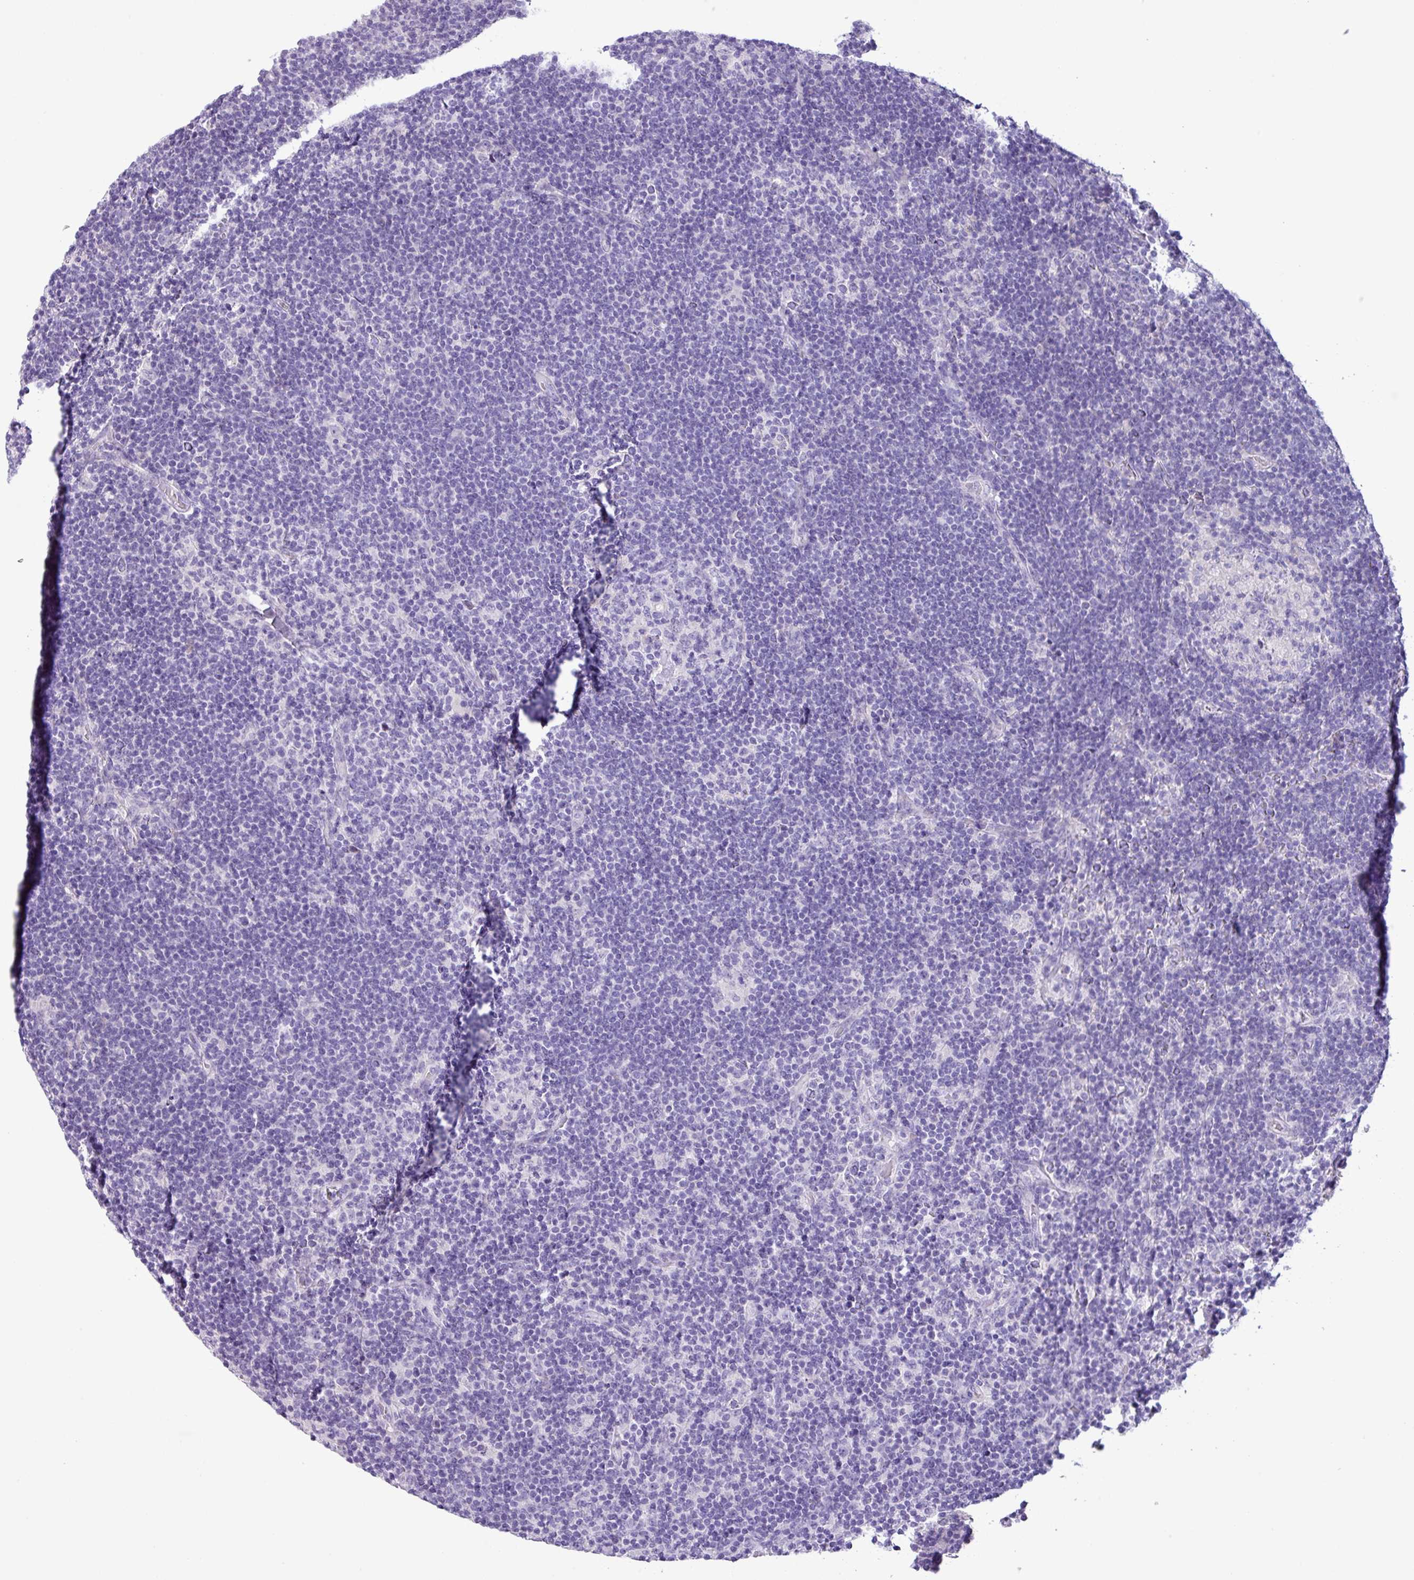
{"staining": {"intensity": "negative", "quantity": "none", "location": "none"}, "tissue": "lymphoma", "cell_type": "Tumor cells", "image_type": "cancer", "snomed": [{"axis": "morphology", "description": "Hodgkin's disease, NOS"}, {"axis": "topography", "description": "Lymph node"}], "caption": "This is an IHC image of Hodgkin's disease. There is no positivity in tumor cells.", "gene": "CYSTM1", "patient": {"sex": "female", "age": 57}}